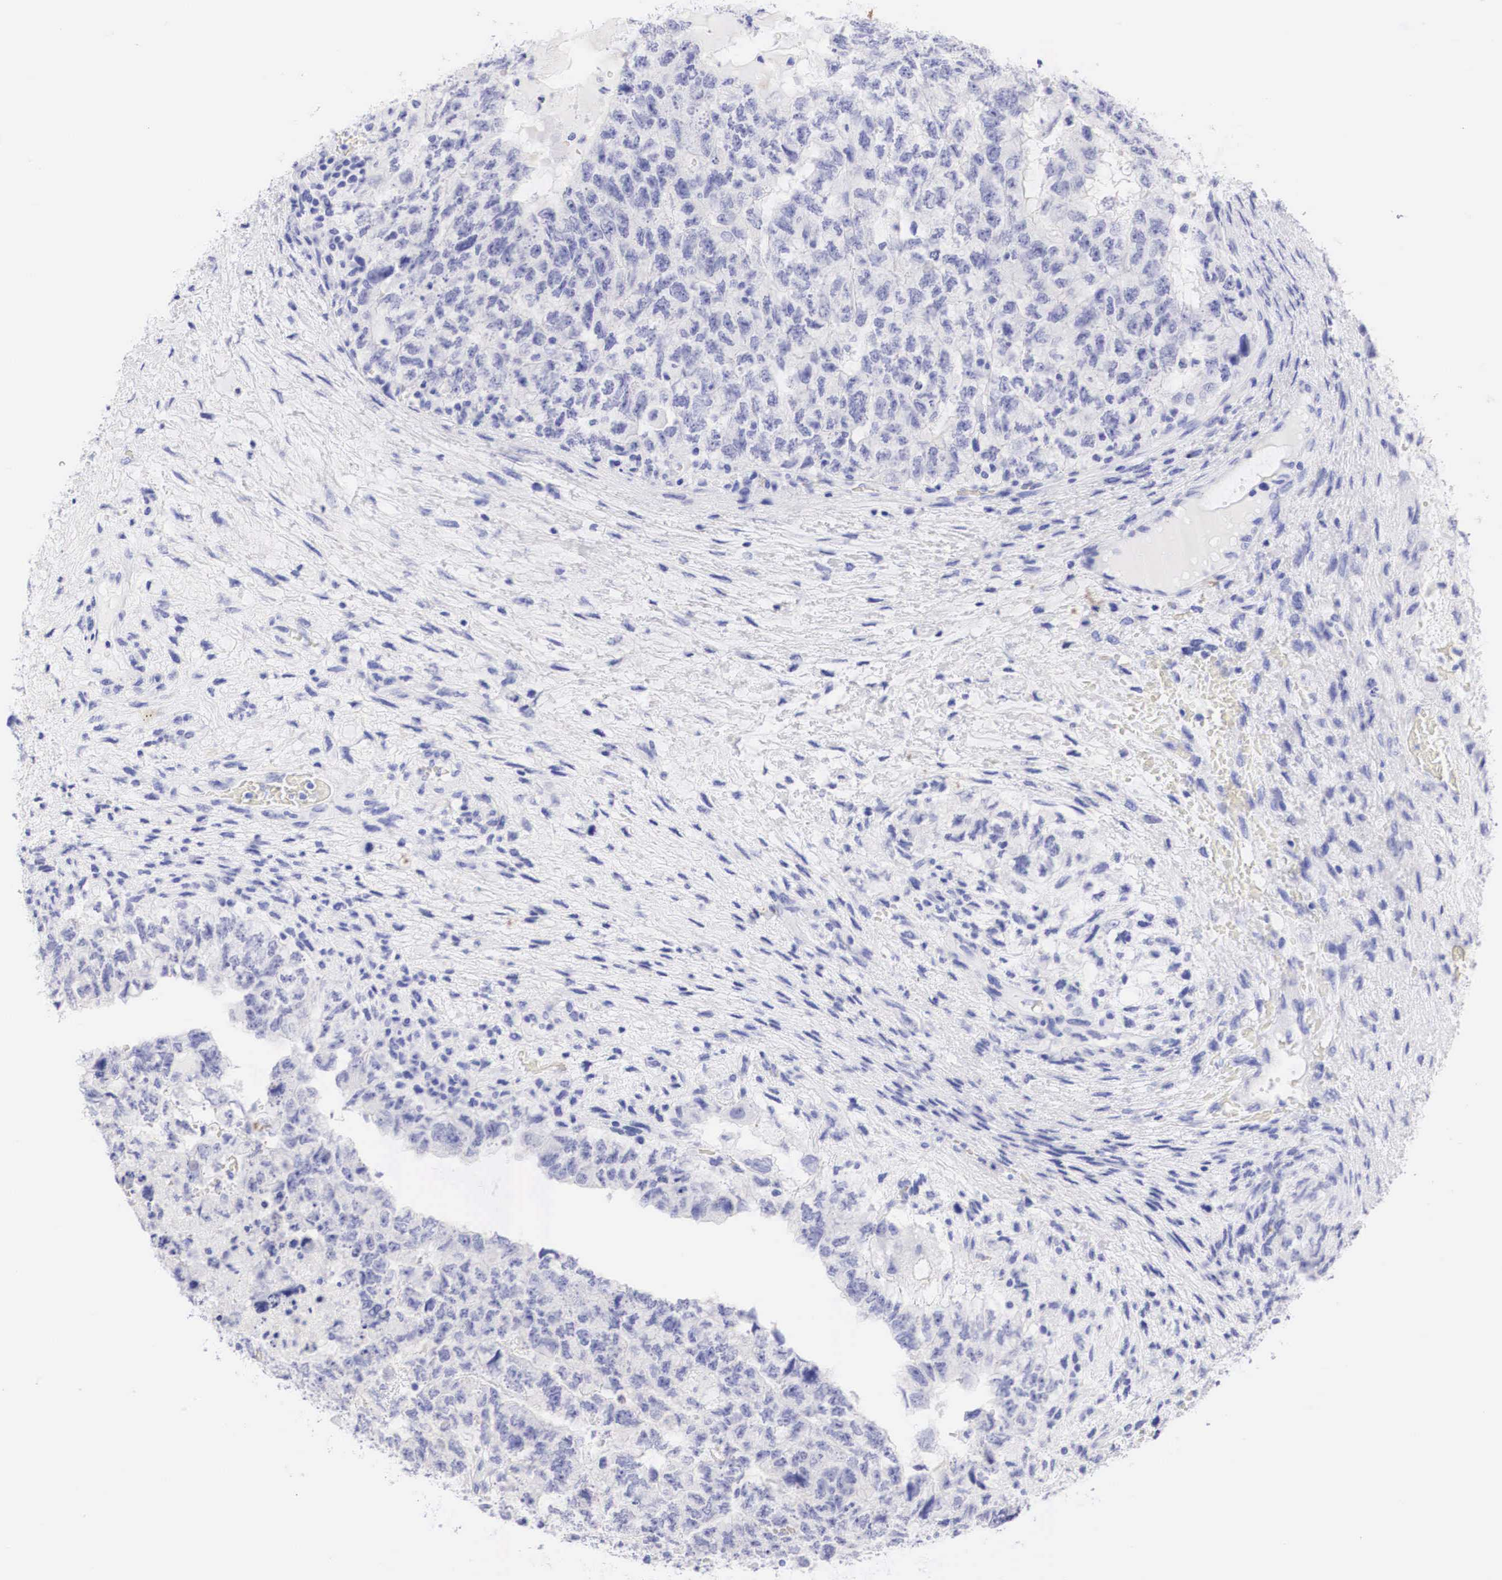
{"staining": {"intensity": "negative", "quantity": "none", "location": "none"}, "tissue": "testis cancer", "cell_type": "Tumor cells", "image_type": "cancer", "snomed": [{"axis": "morphology", "description": "Carcinoma, Embryonal, NOS"}, {"axis": "topography", "description": "Testis"}], "caption": "Immunohistochemistry histopathology image of human testis embryonal carcinoma stained for a protein (brown), which reveals no staining in tumor cells.", "gene": "TYR", "patient": {"sex": "male", "age": 36}}